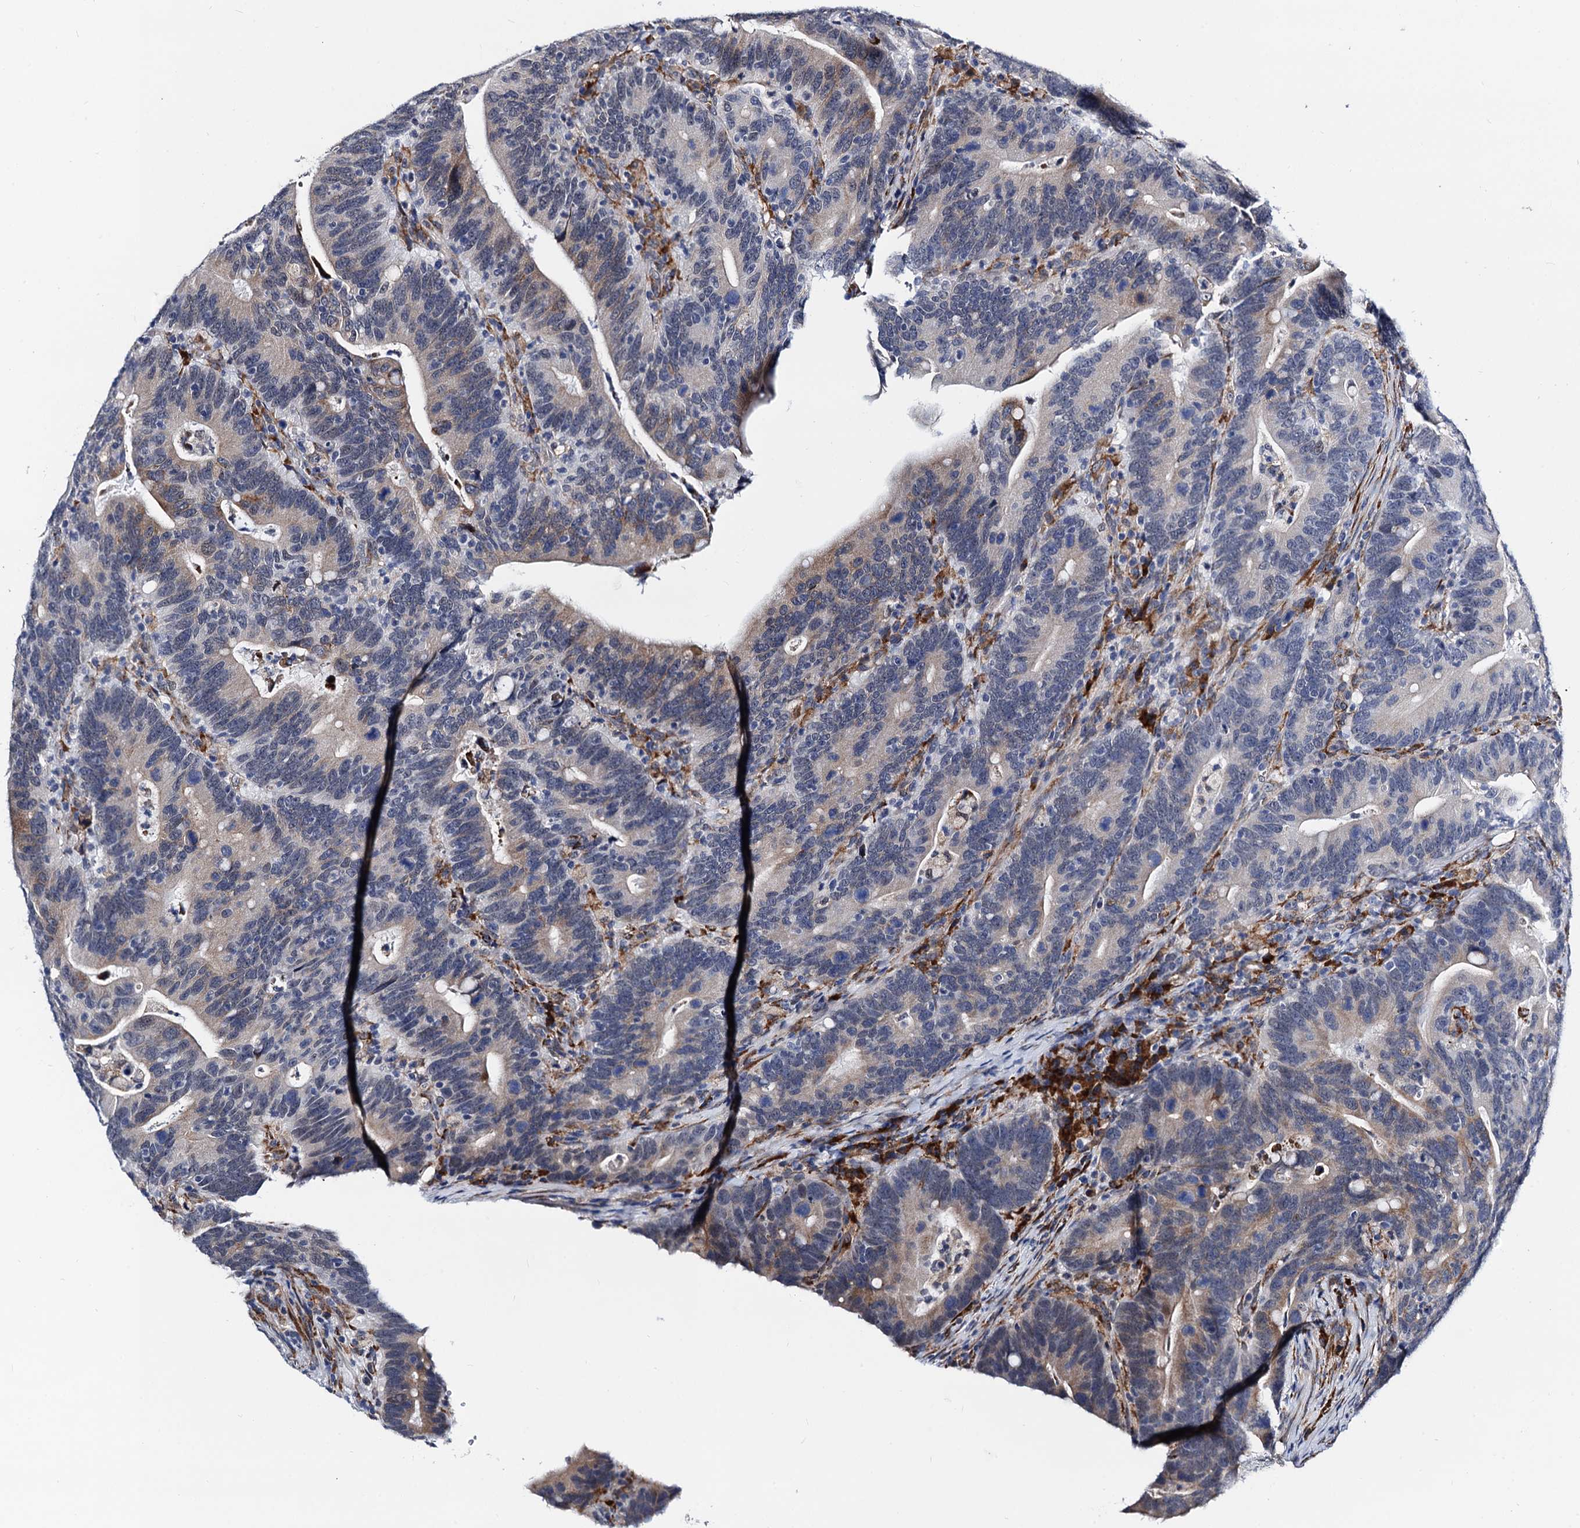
{"staining": {"intensity": "weak", "quantity": "<25%", "location": "cytoplasmic/membranous"}, "tissue": "colorectal cancer", "cell_type": "Tumor cells", "image_type": "cancer", "snomed": [{"axis": "morphology", "description": "Adenocarcinoma, NOS"}, {"axis": "topography", "description": "Colon"}], "caption": "This is an immunohistochemistry (IHC) image of human colorectal adenocarcinoma. There is no expression in tumor cells.", "gene": "SLC7A10", "patient": {"sex": "female", "age": 66}}